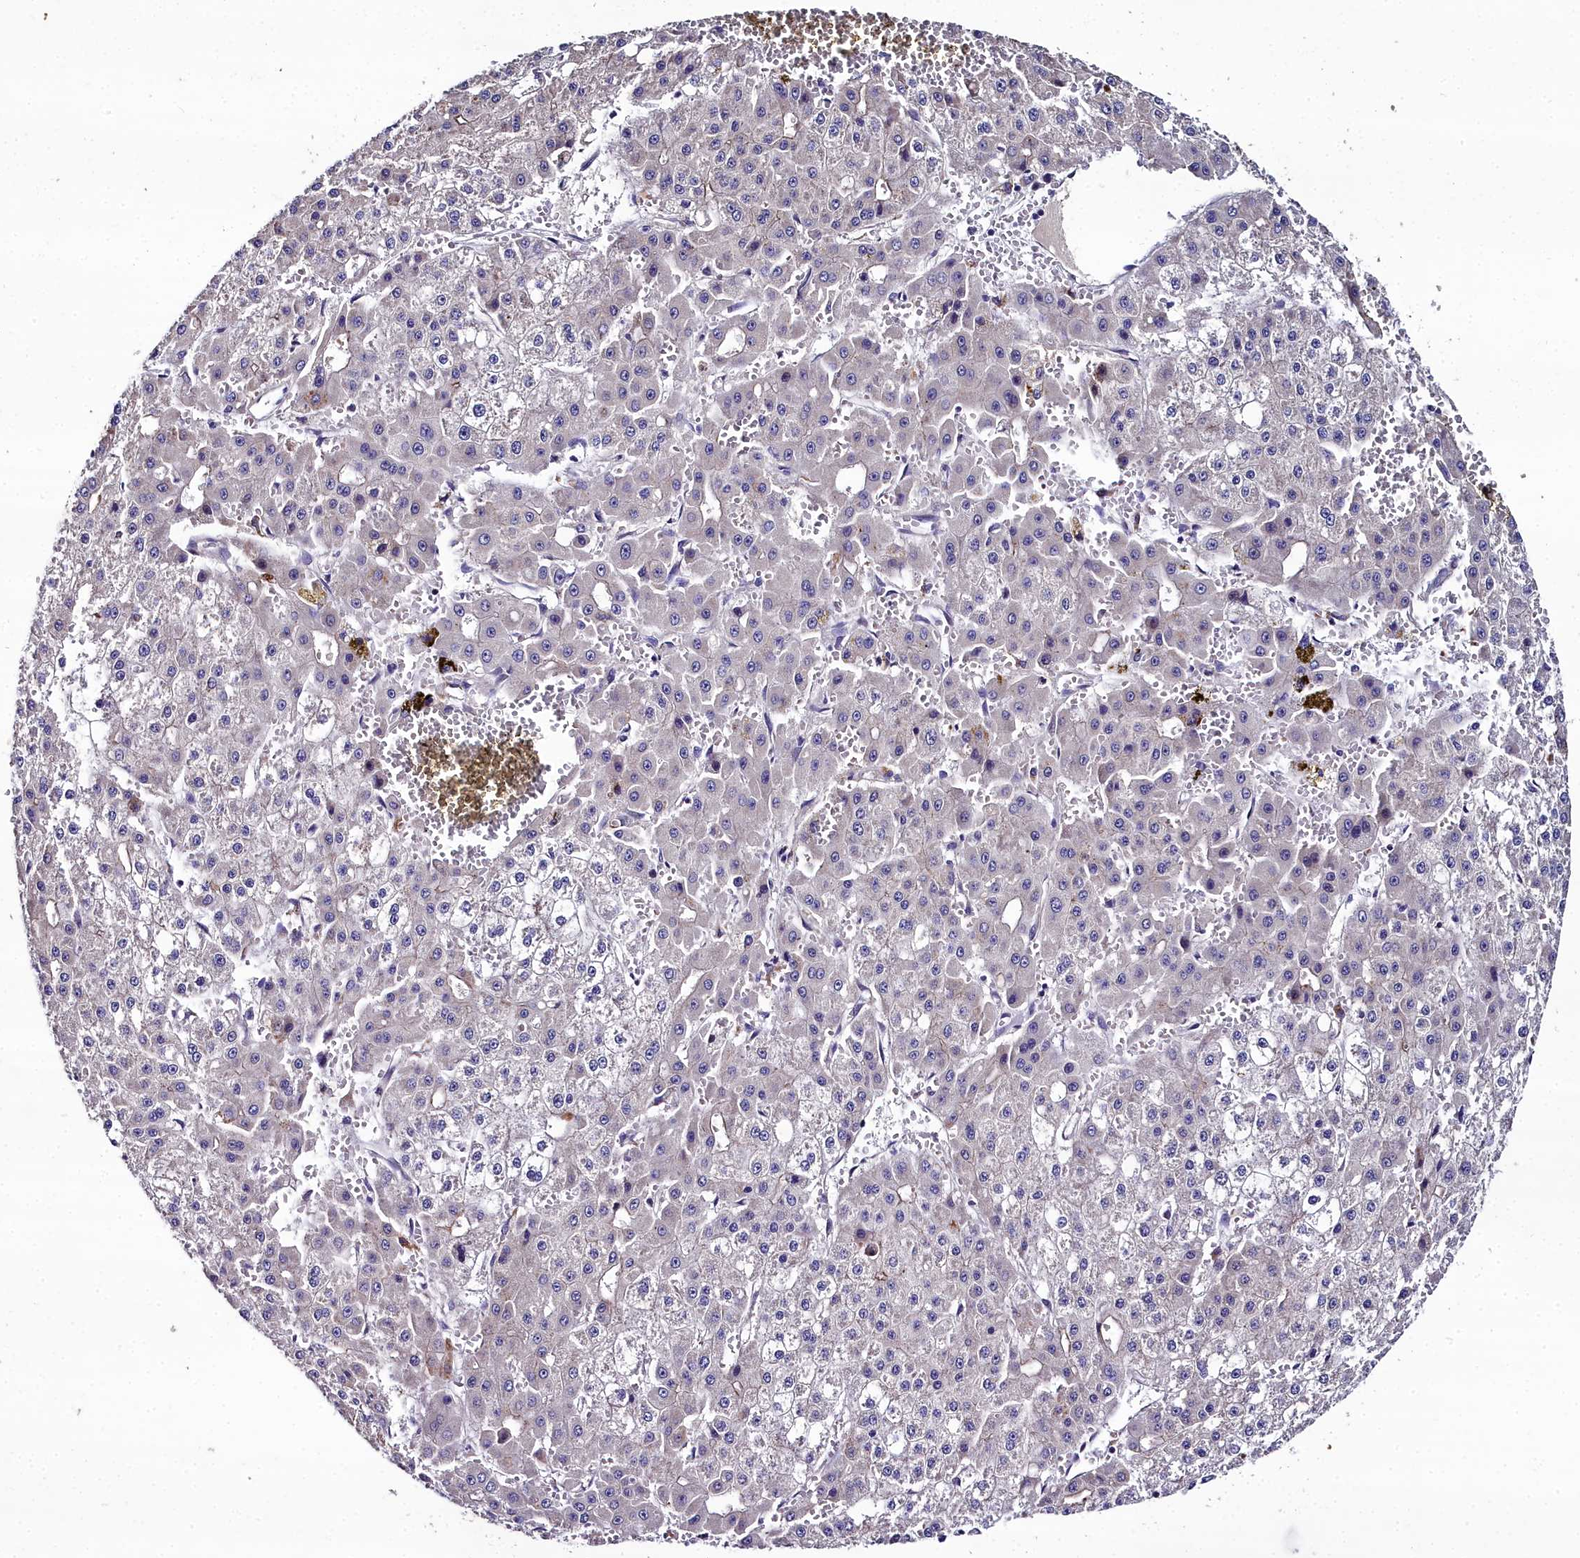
{"staining": {"intensity": "negative", "quantity": "none", "location": "none"}, "tissue": "liver cancer", "cell_type": "Tumor cells", "image_type": "cancer", "snomed": [{"axis": "morphology", "description": "Carcinoma, Hepatocellular, NOS"}, {"axis": "topography", "description": "Liver"}], "caption": "This photomicrograph is of liver cancer (hepatocellular carcinoma) stained with immunohistochemistry (IHC) to label a protein in brown with the nuclei are counter-stained blue. There is no staining in tumor cells.", "gene": "NT5M", "patient": {"sex": "male", "age": 47}}